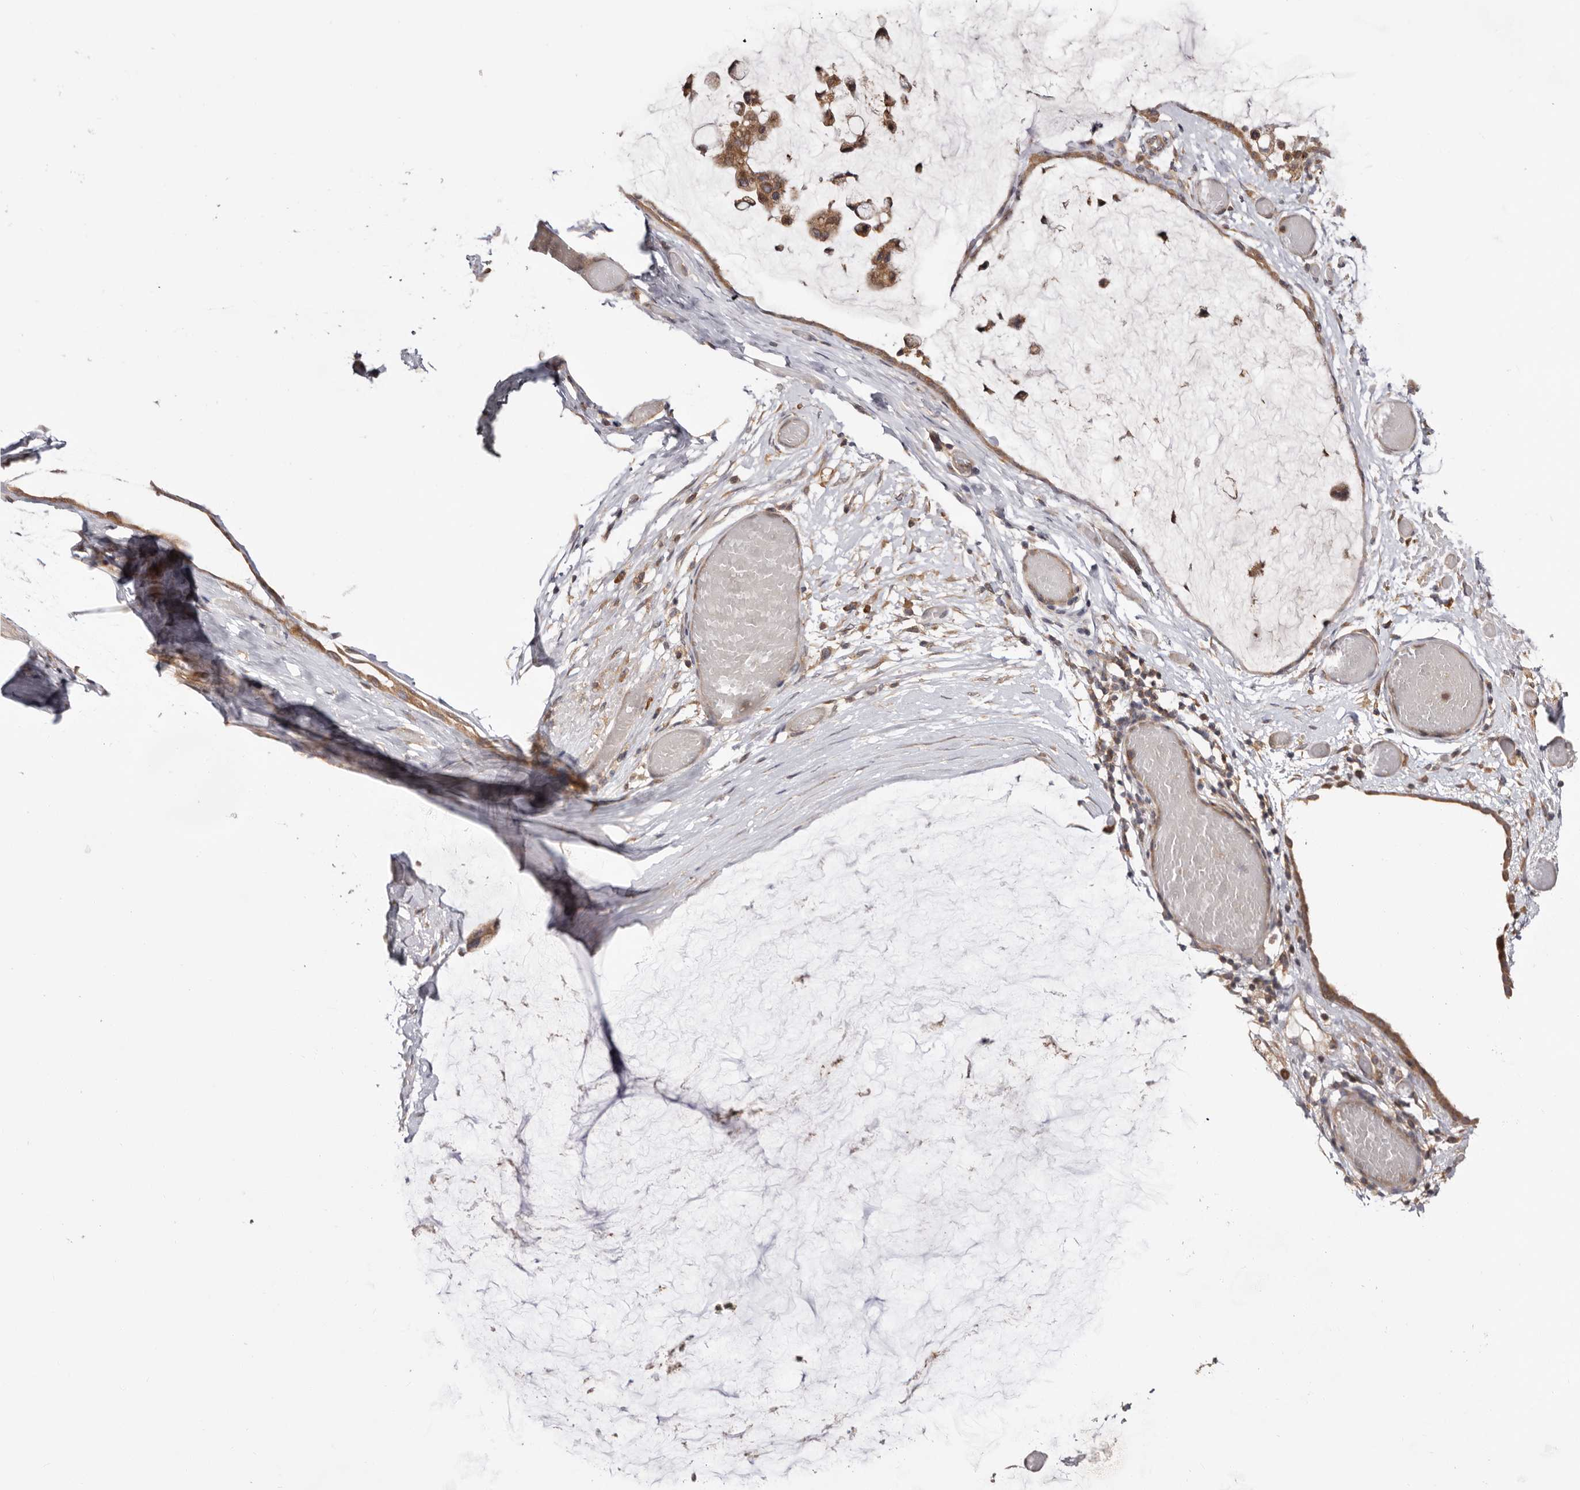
{"staining": {"intensity": "moderate", "quantity": ">75%", "location": "cytoplasmic/membranous"}, "tissue": "ovarian cancer", "cell_type": "Tumor cells", "image_type": "cancer", "snomed": [{"axis": "morphology", "description": "Cystadenocarcinoma, mucinous, NOS"}, {"axis": "topography", "description": "Ovary"}], "caption": "DAB immunohistochemical staining of ovarian mucinous cystadenocarcinoma demonstrates moderate cytoplasmic/membranous protein expression in about >75% of tumor cells.", "gene": "TMUB1", "patient": {"sex": "female", "age": 39}}